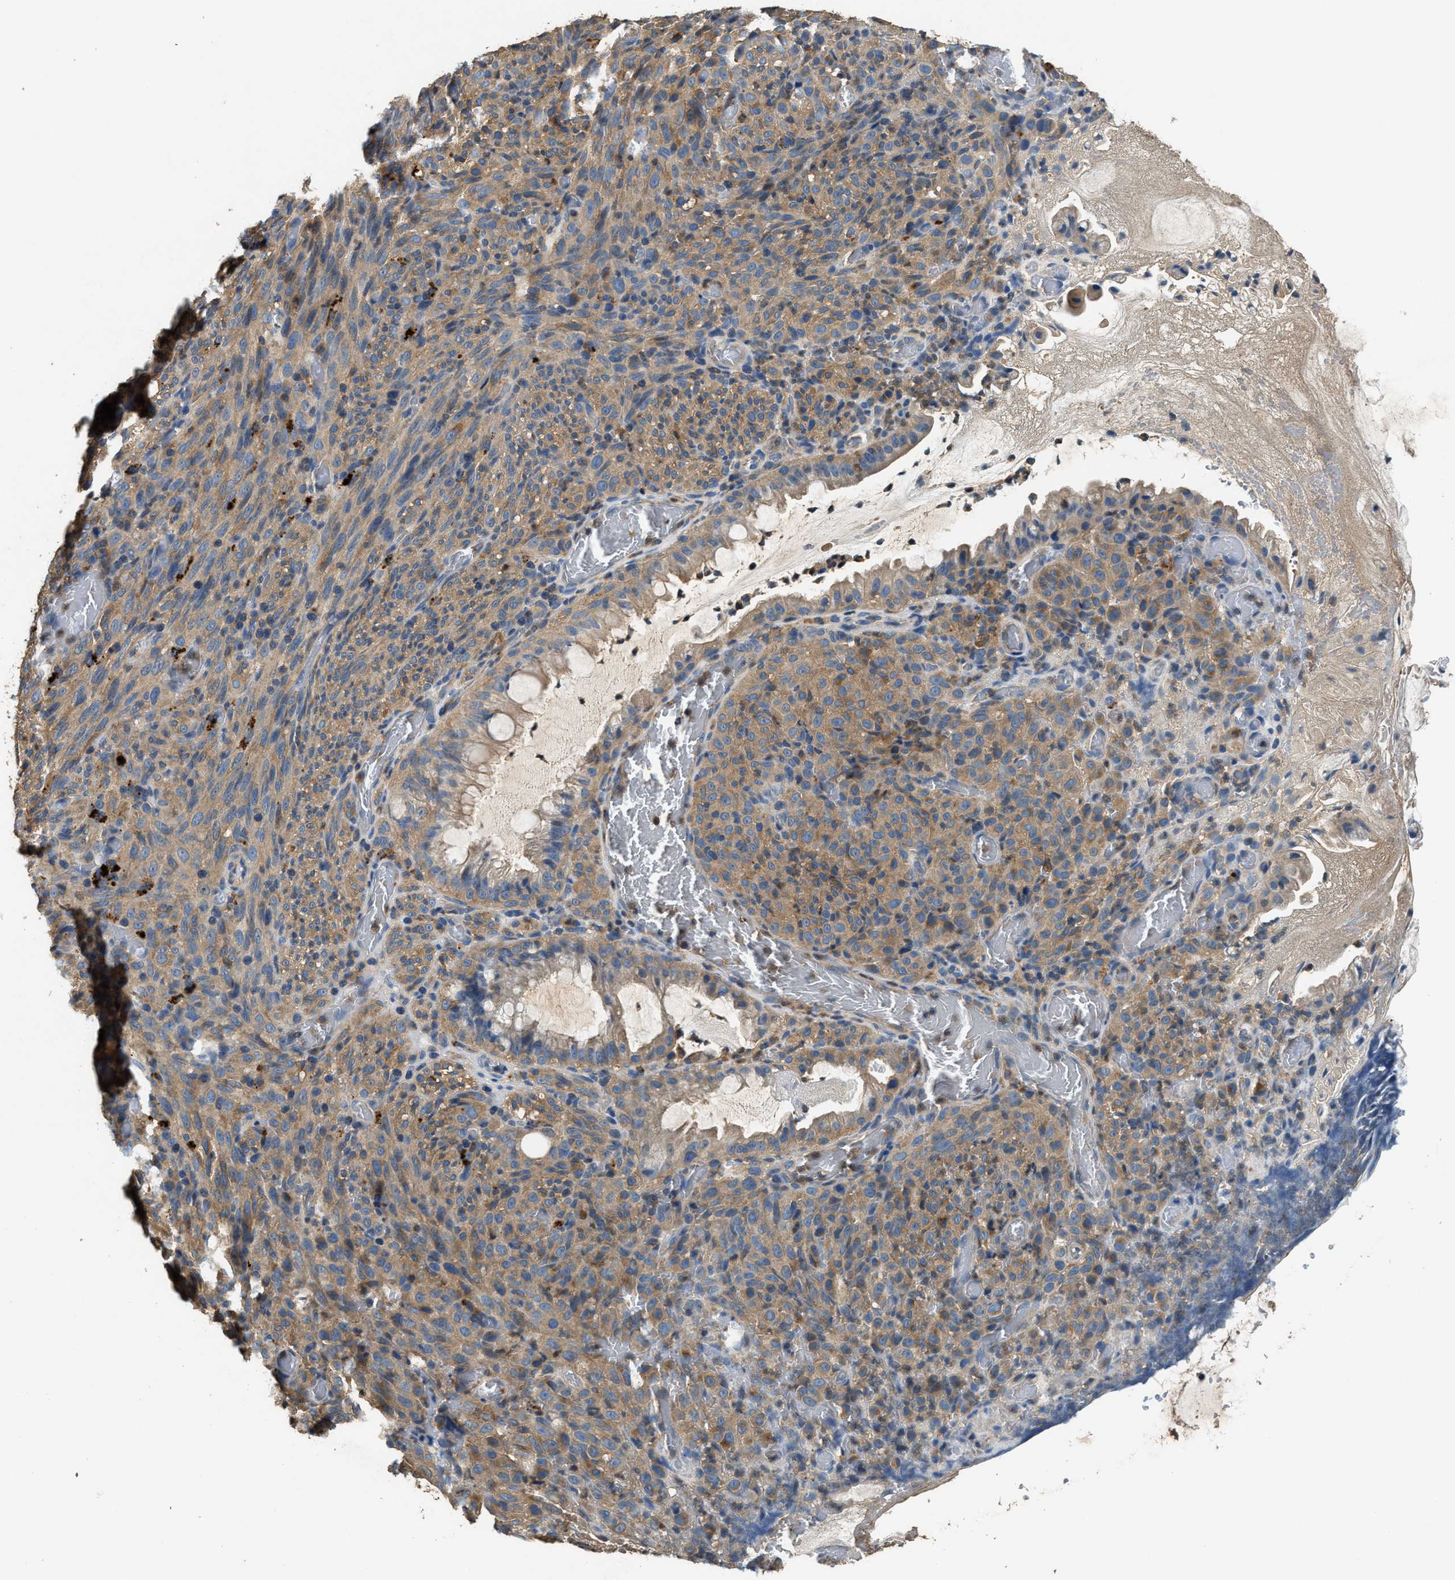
{"staining": {"intensity": "weak", "quantity": ">75%", "location": "cytoplasmic/membranous"}, "tissue": "melanoma", "cell_type": "Tumor cells", "image_type": "cancer", "snomed": [{"axis": "morphology", "description": "Malignant melanoma, NOS"}, {"axis": "topography", "description": "Rectum"}], "caption": "Immunohistochemical staining of melanoma exhibits low levels of weak cytoplasmic/membranous positivity in about >75% of tumor cells.", "gene": "BLOC1S1", "patient": {"sex": "female", "age": 81}}